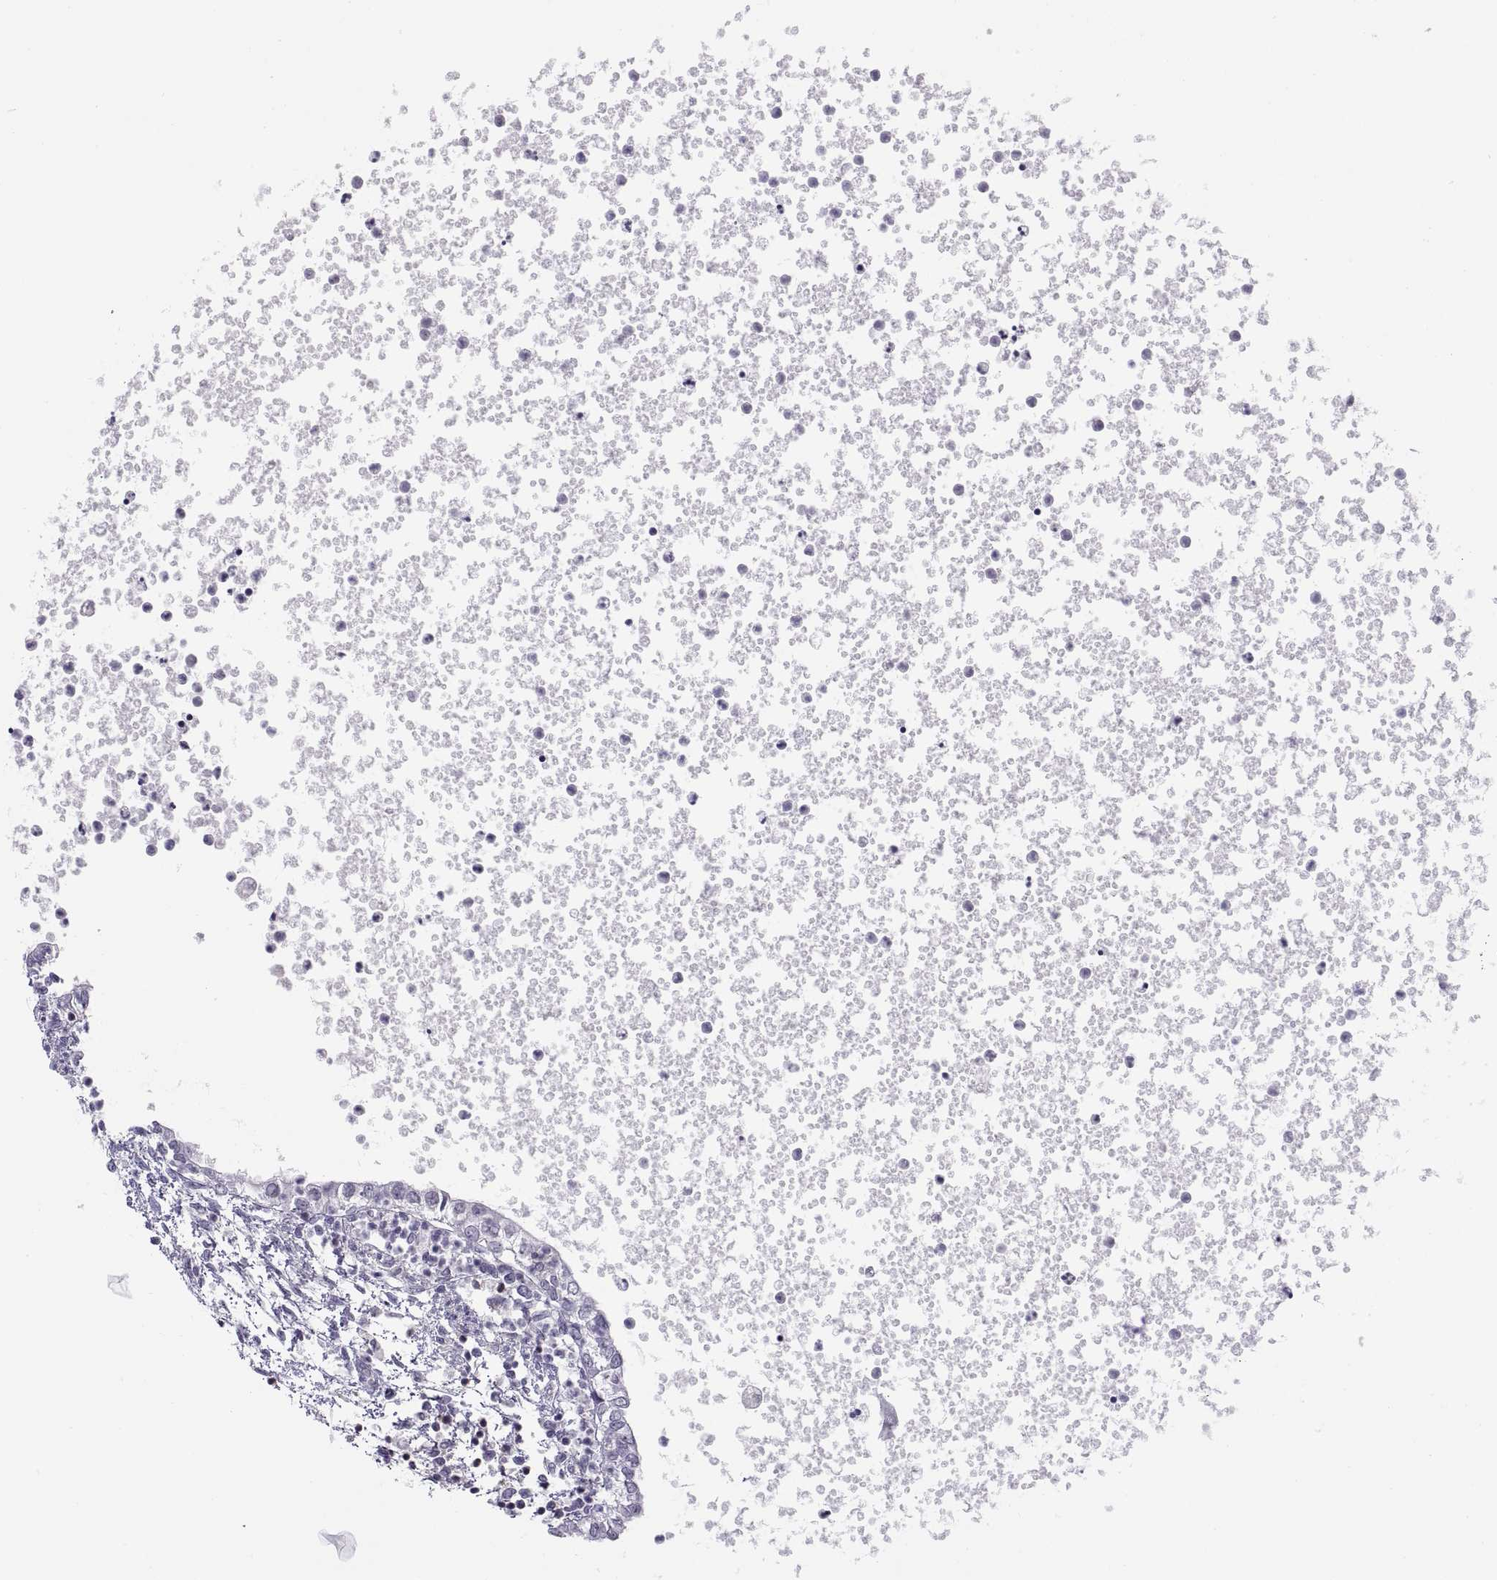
{"staining": {"intensity": "negative", "quantity": "none", "location": "none"}, "tissue": "testis cancer", "cell_type": "Tumor cells", "image_type": "cancer", "snomed": [{"axis": "morphology", "description": "Carcinoma, Embryonal, NOS"}, {"axis": "topography", "description": "Testis"}], "caption": "Immunohistochemistry (IHC) micrograph of neoplastic tissue: human embryonal carcinoma (testis) stained with DAB reveals no significant protein staining in tumor cells.", "gene": "TTC21A", "patient": {"sex": "male", "age": 37}}